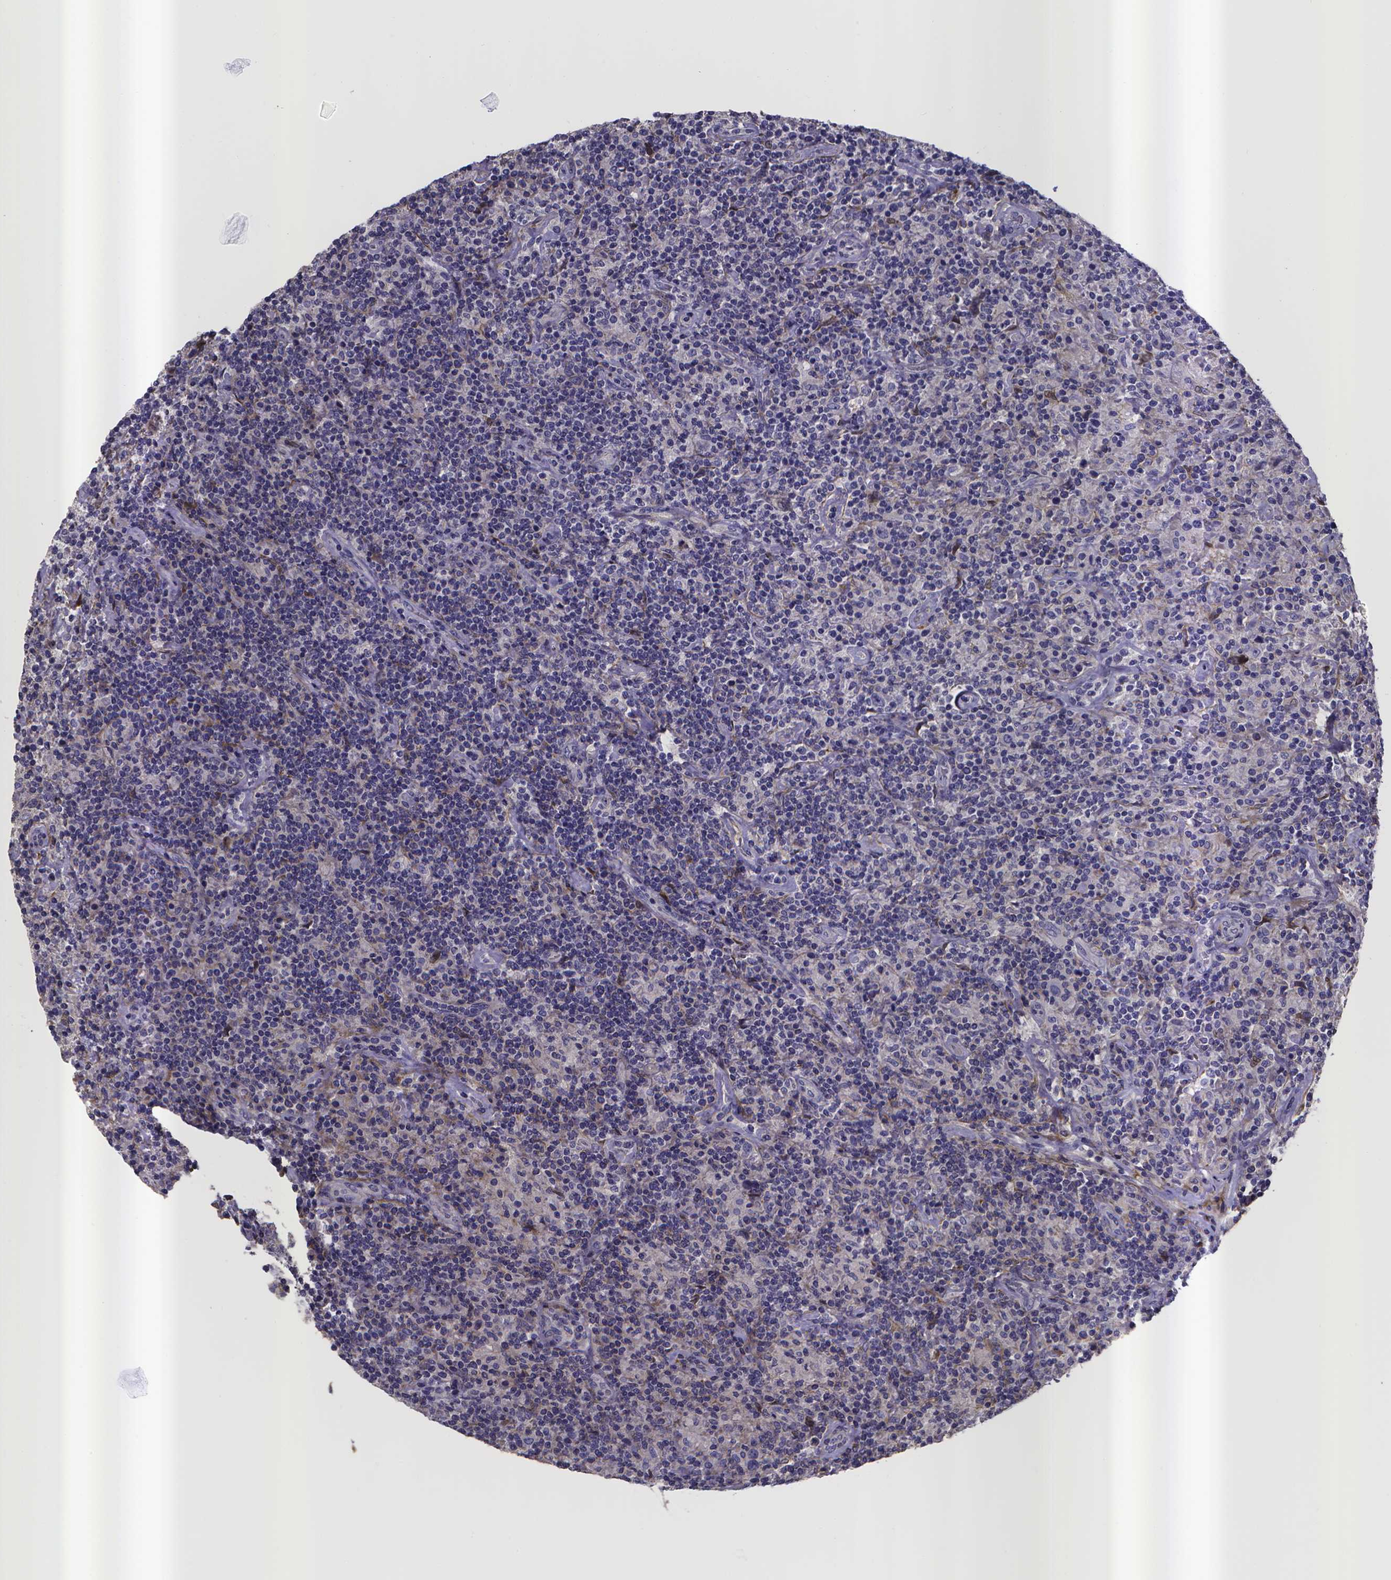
{"staining": {"intensity": "negative", "quantity": "none", "location": "none"}, "tissue": "lymphoma", "cell_type": "Tumor cells", "image_type": "cancer", "snomed": [{"axis": "morphology", "description": "Hodgkin's disease, NOS"}, {"axis": "topography", "description": "Lymph node"}], "caption": "A photomicrograph of human Hodgkin's disease is negative for staining in tumor cells.", "gene": "RERG", "patient": {"sex": "male", "age": 70}}